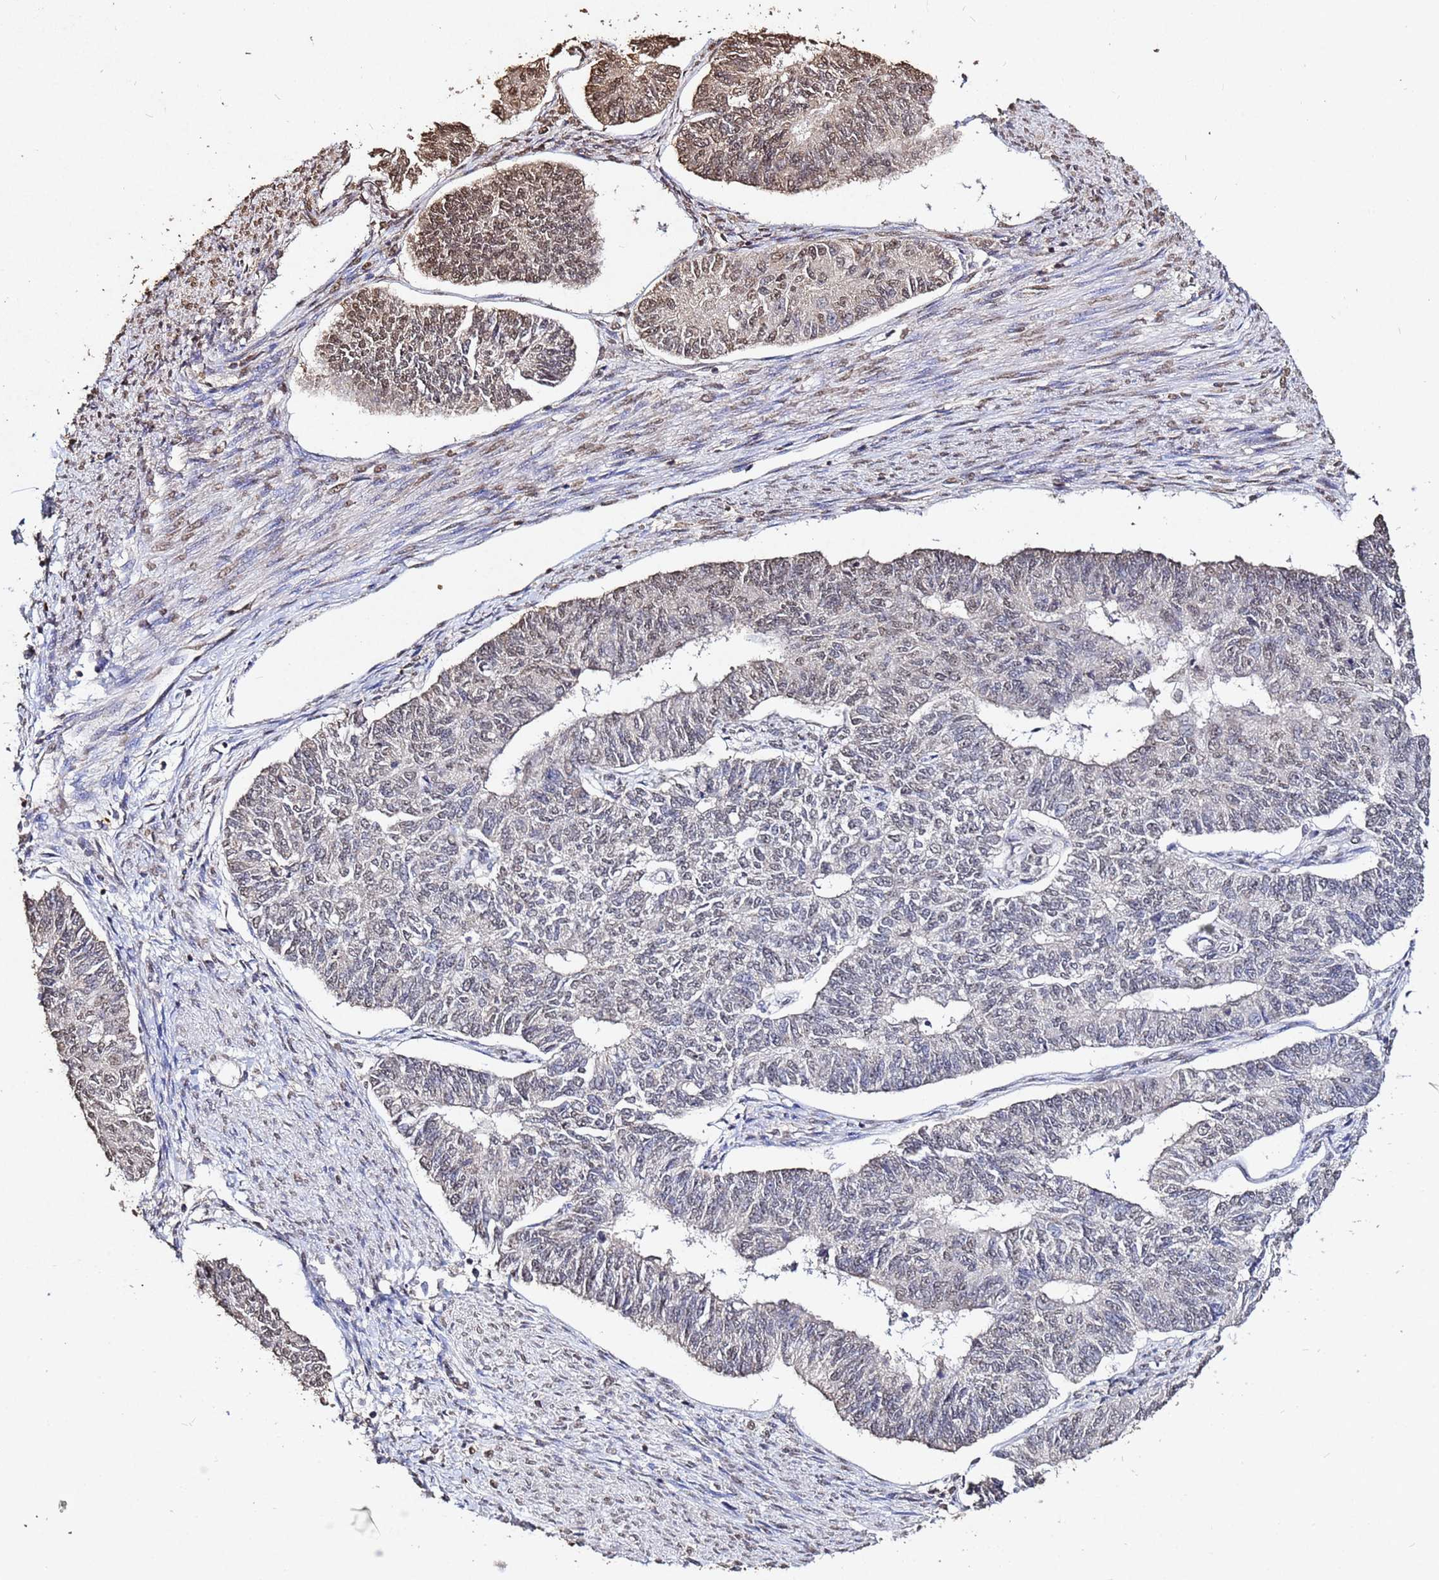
{"staining": {"intensity": "moderate", "quantity": "25%-75%", "location": "nuclear"}, "tissue": "endometrial cancer", "cell_type": "Tumor cells", "image_type": "cancer", "snomed": [{"axis": "morphology", "description": "Adenocarcinoma, NOS"}, {"axis": "topography", "description": "Endometrium"}], "caption": "Human endometrial cancer stained for a protein (brown) reveals moderate nuclear positive staining in approximately 25%-75% of tumor cells.", "gene": "MYOCD", "patient": {"sex": "female", "age": 32}}